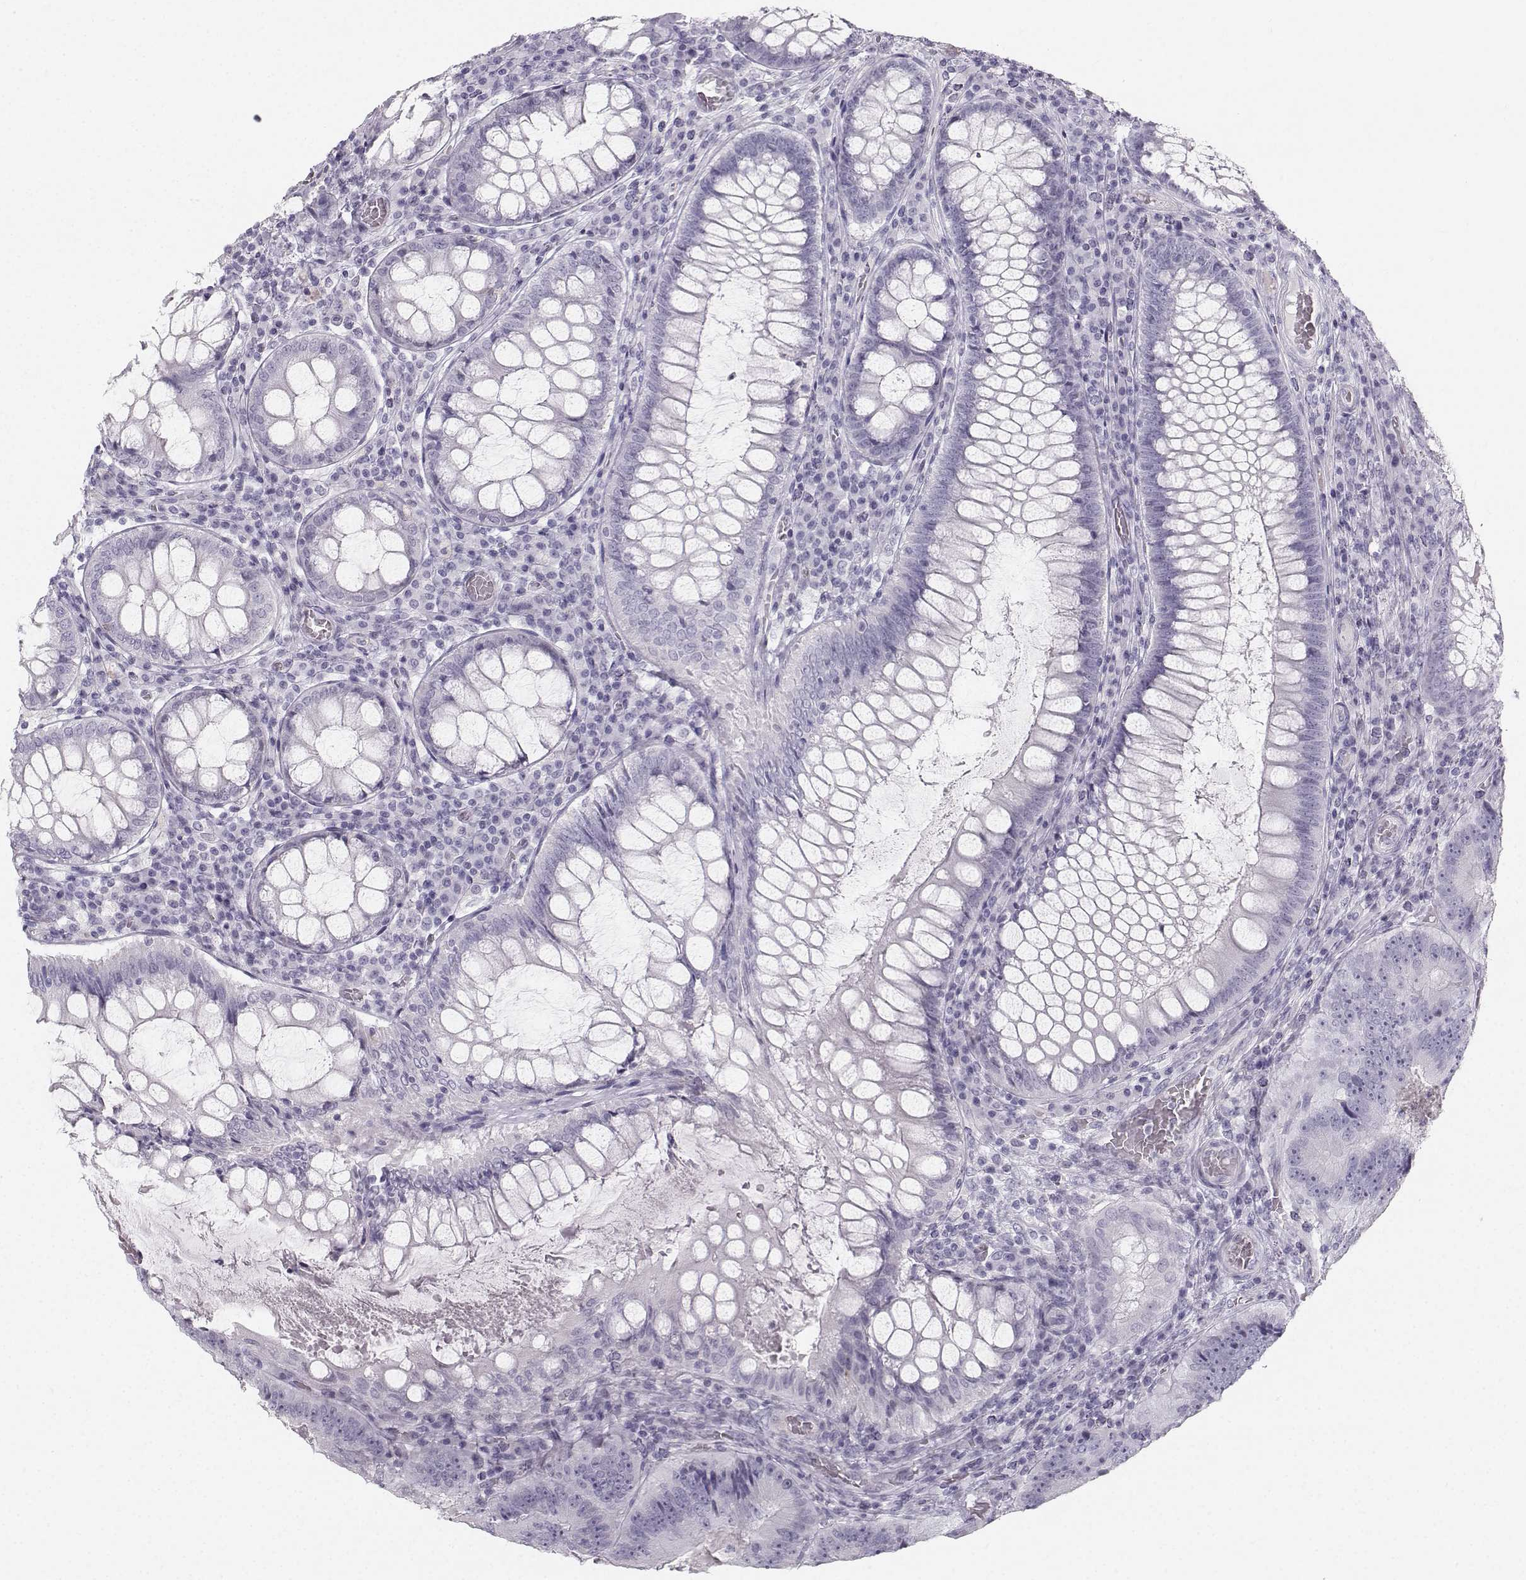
{"staining": {"intensity": "negative", "quantity": "none", "location": "none"}, "tissue": "colorectal cancer", "cell_type": "Tumor cells", "image_type": "cancer", "snomed": [{"axis": "morphology", "description": "Adenocarcinoma, NOS"}, {"axis": "topography", "description": "Colon"}], "caption": "This micrograph is of adenocarcinoma (colorectal) stained with immunohistochemistry (IHC) to label a protein in brown with the nuclei are counter-stained blue. There is no positivity in tumor cells. (Immunohistochemistry, brightfield microscopy, high magnification).", "gene": "CASR", "patient": {"sex": "female", "age": 86}}